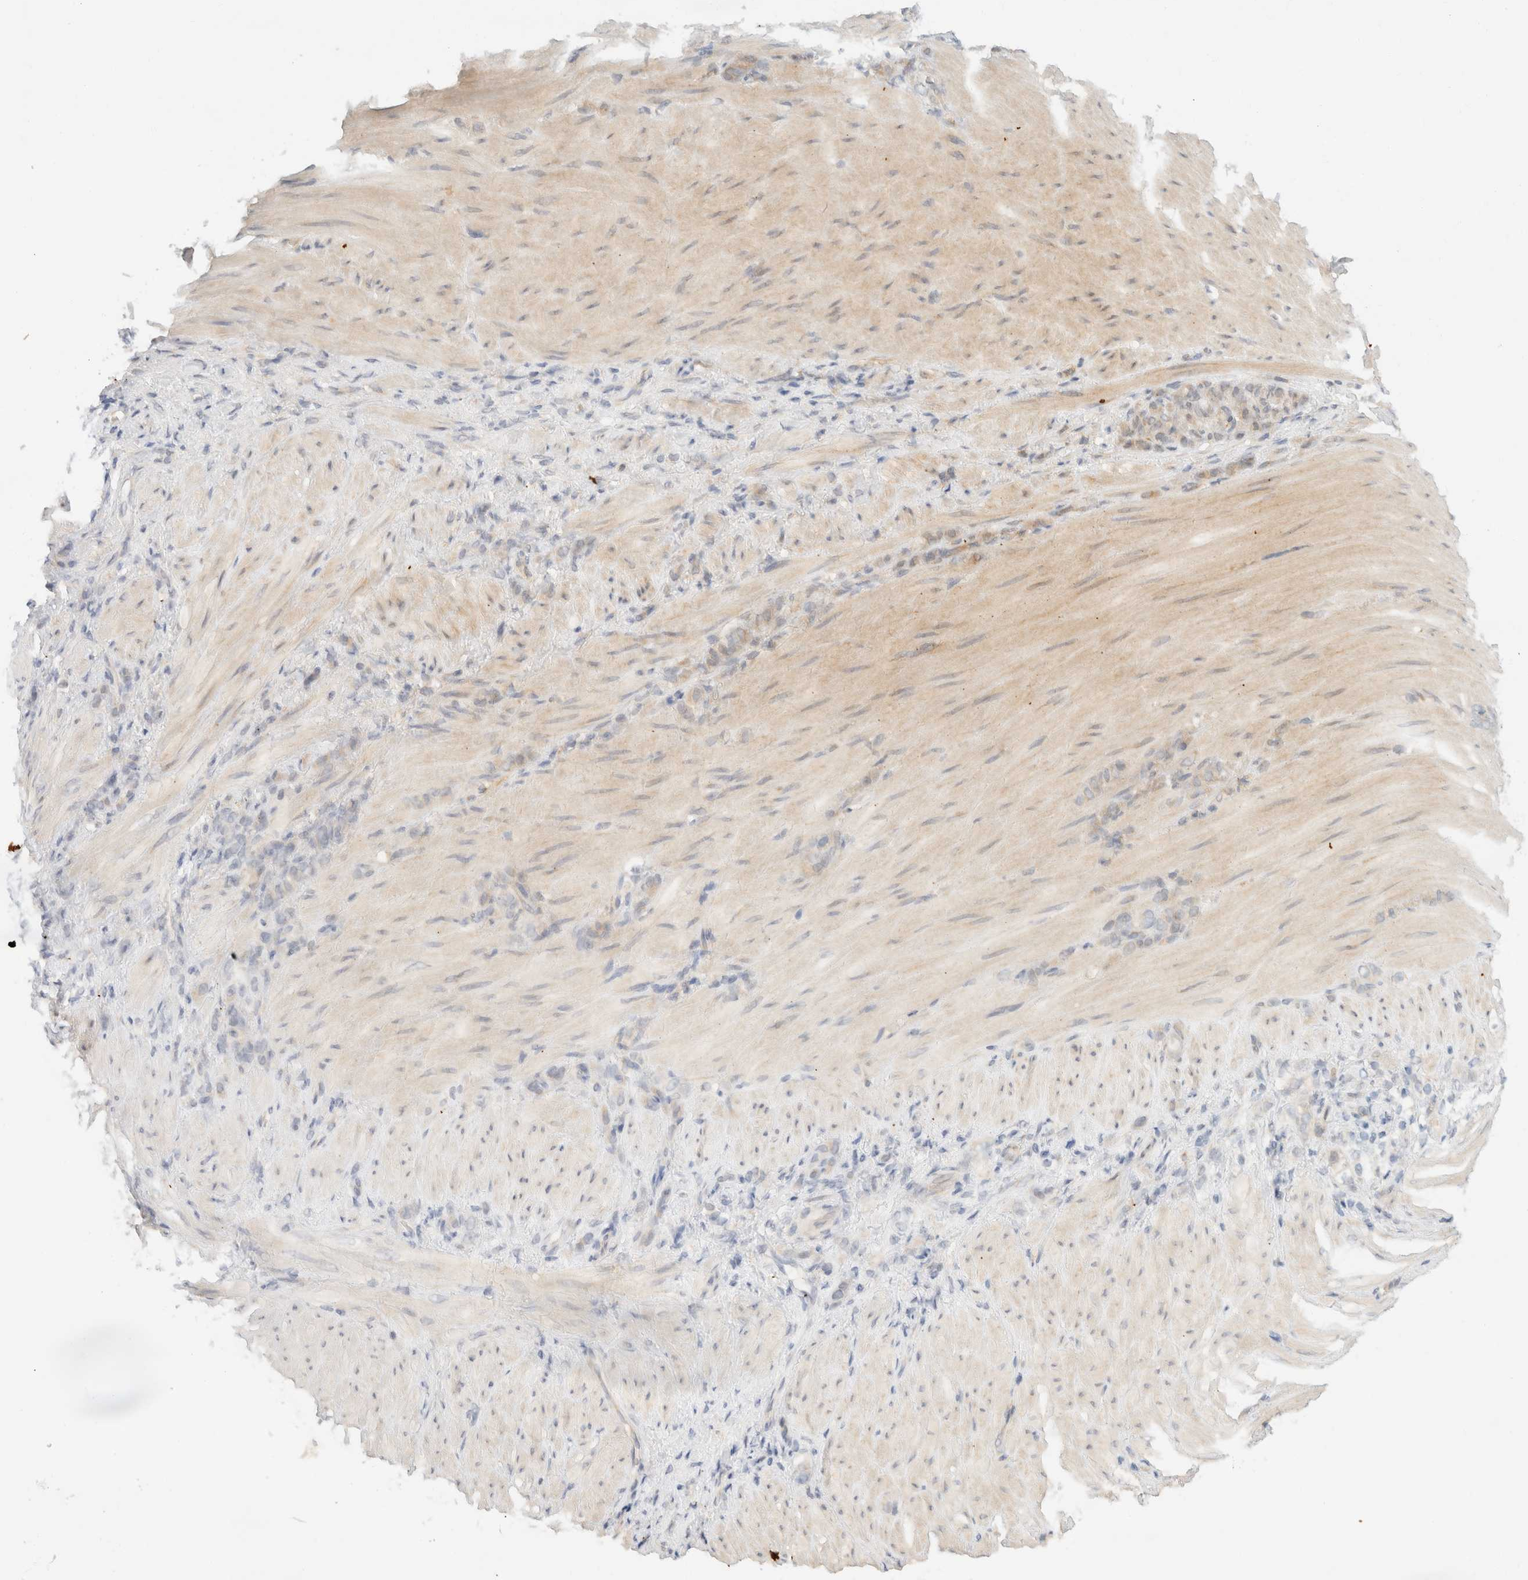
{"staining": {"intensity": "weak", "quantity": "<25%", "location": "cytoplasmic/membranous"}, "tissue": "stomach cancer", "cell_type": "Tumor cells", "image_type": "cancer", "snomed": [{"axis": "morphology", "description": "Normal tissue, NOS"}, {"axis": "morphology", "description": "Adenocarcinoma, NOS"}, {"axis": "topography", "description": "Stomach"}], "caption": "This is an immunohistochemistry histopathology image of stomach cancer. There is no staining in tumor cells.", "gene": "TACC1", "patient": {"sex": "male", "age": 82}}